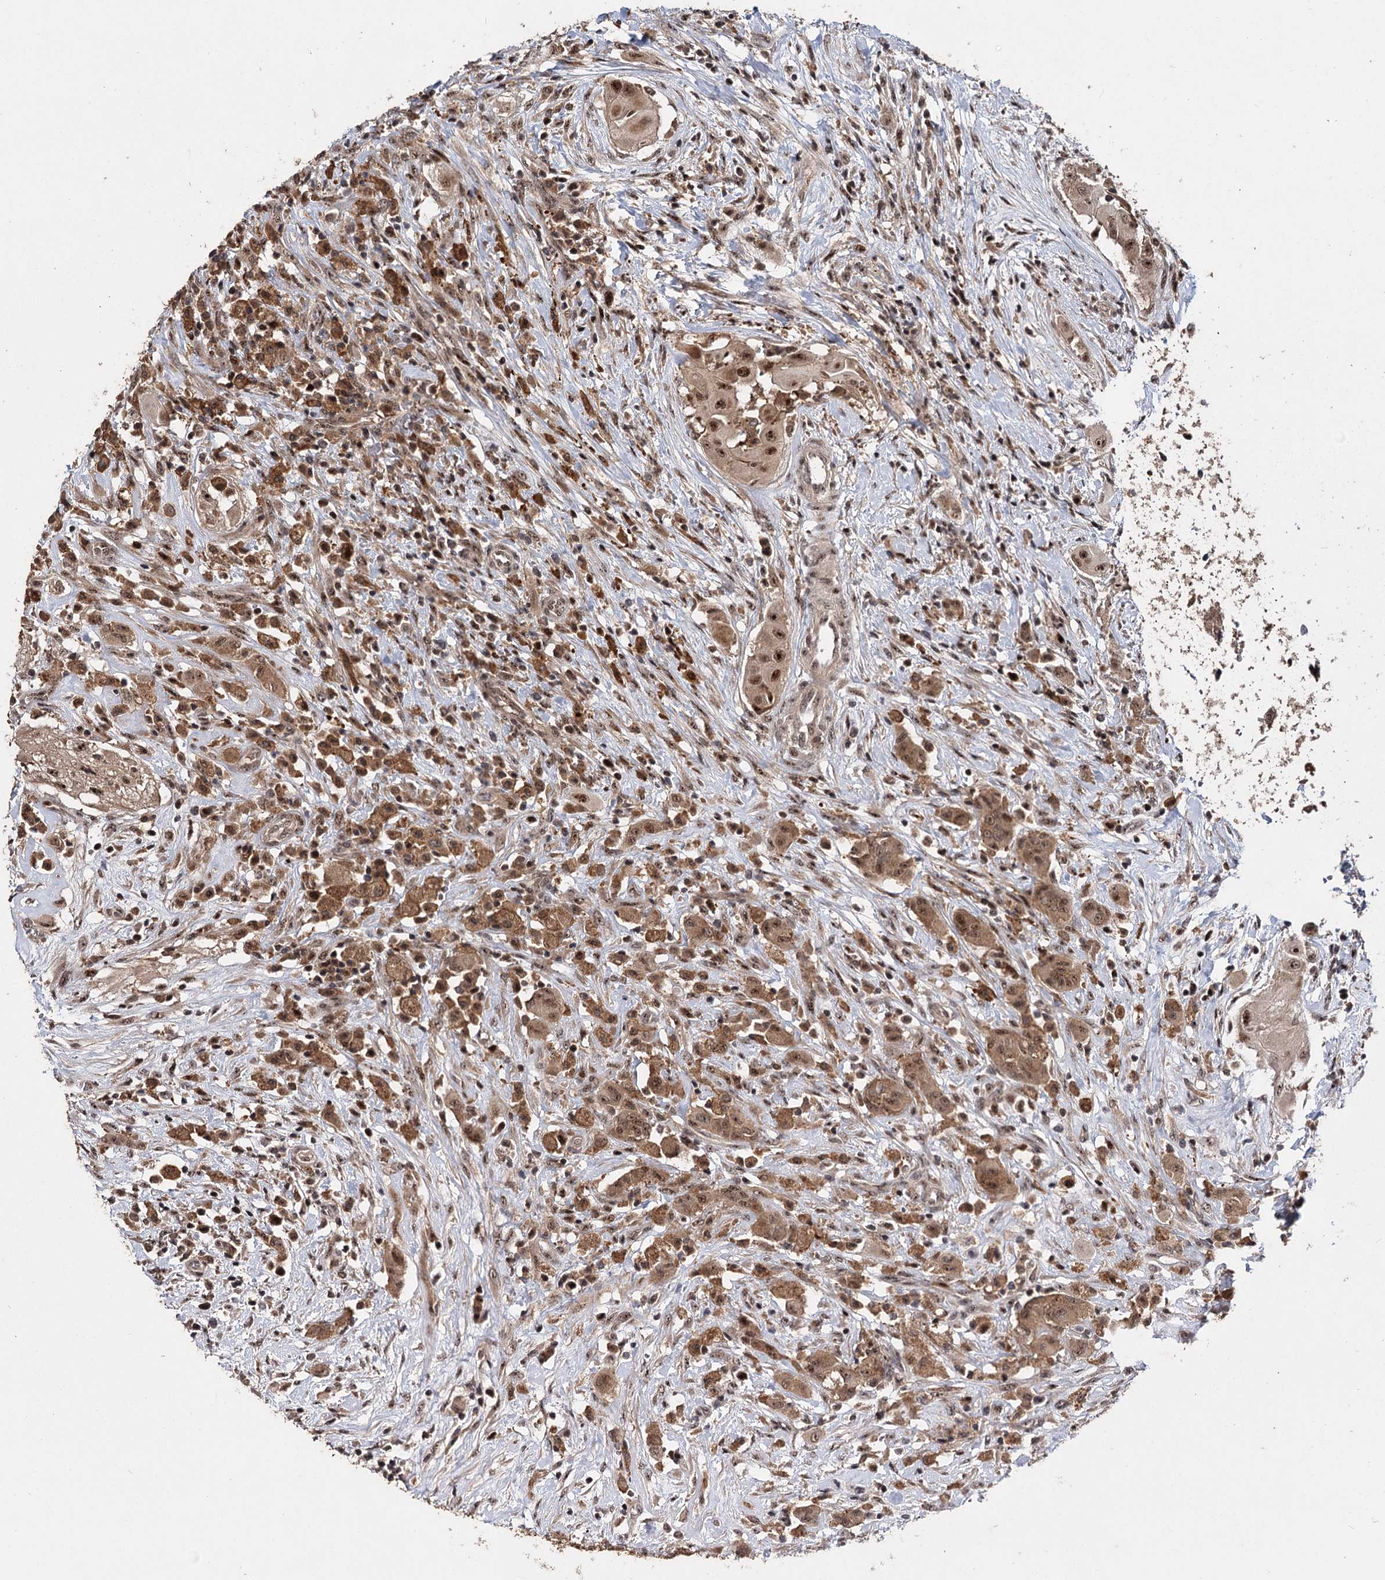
{"staining": {"intensity": "moderate", "quantity": ">75%", "location": "cytoplasmic/membranous,nuclear"}, "tissue": "thyroid cancer", "cell_type": "Tumor cells", "image_type": "cancer", "snomed": [{"axis": "morphology", "description": "Papillary adenocarcinoma, NOS"}, {"axis": "topography", "description": "Thyroid gland"}], "caption": "Protein staining of thyroid cancer tissue exhibits moderate cytoplasmic/membranous and nuclear expression in approximately >75% of tumor cells.", "gene": "MKNK2", "patient": {"sex": "female", "age": 59}}